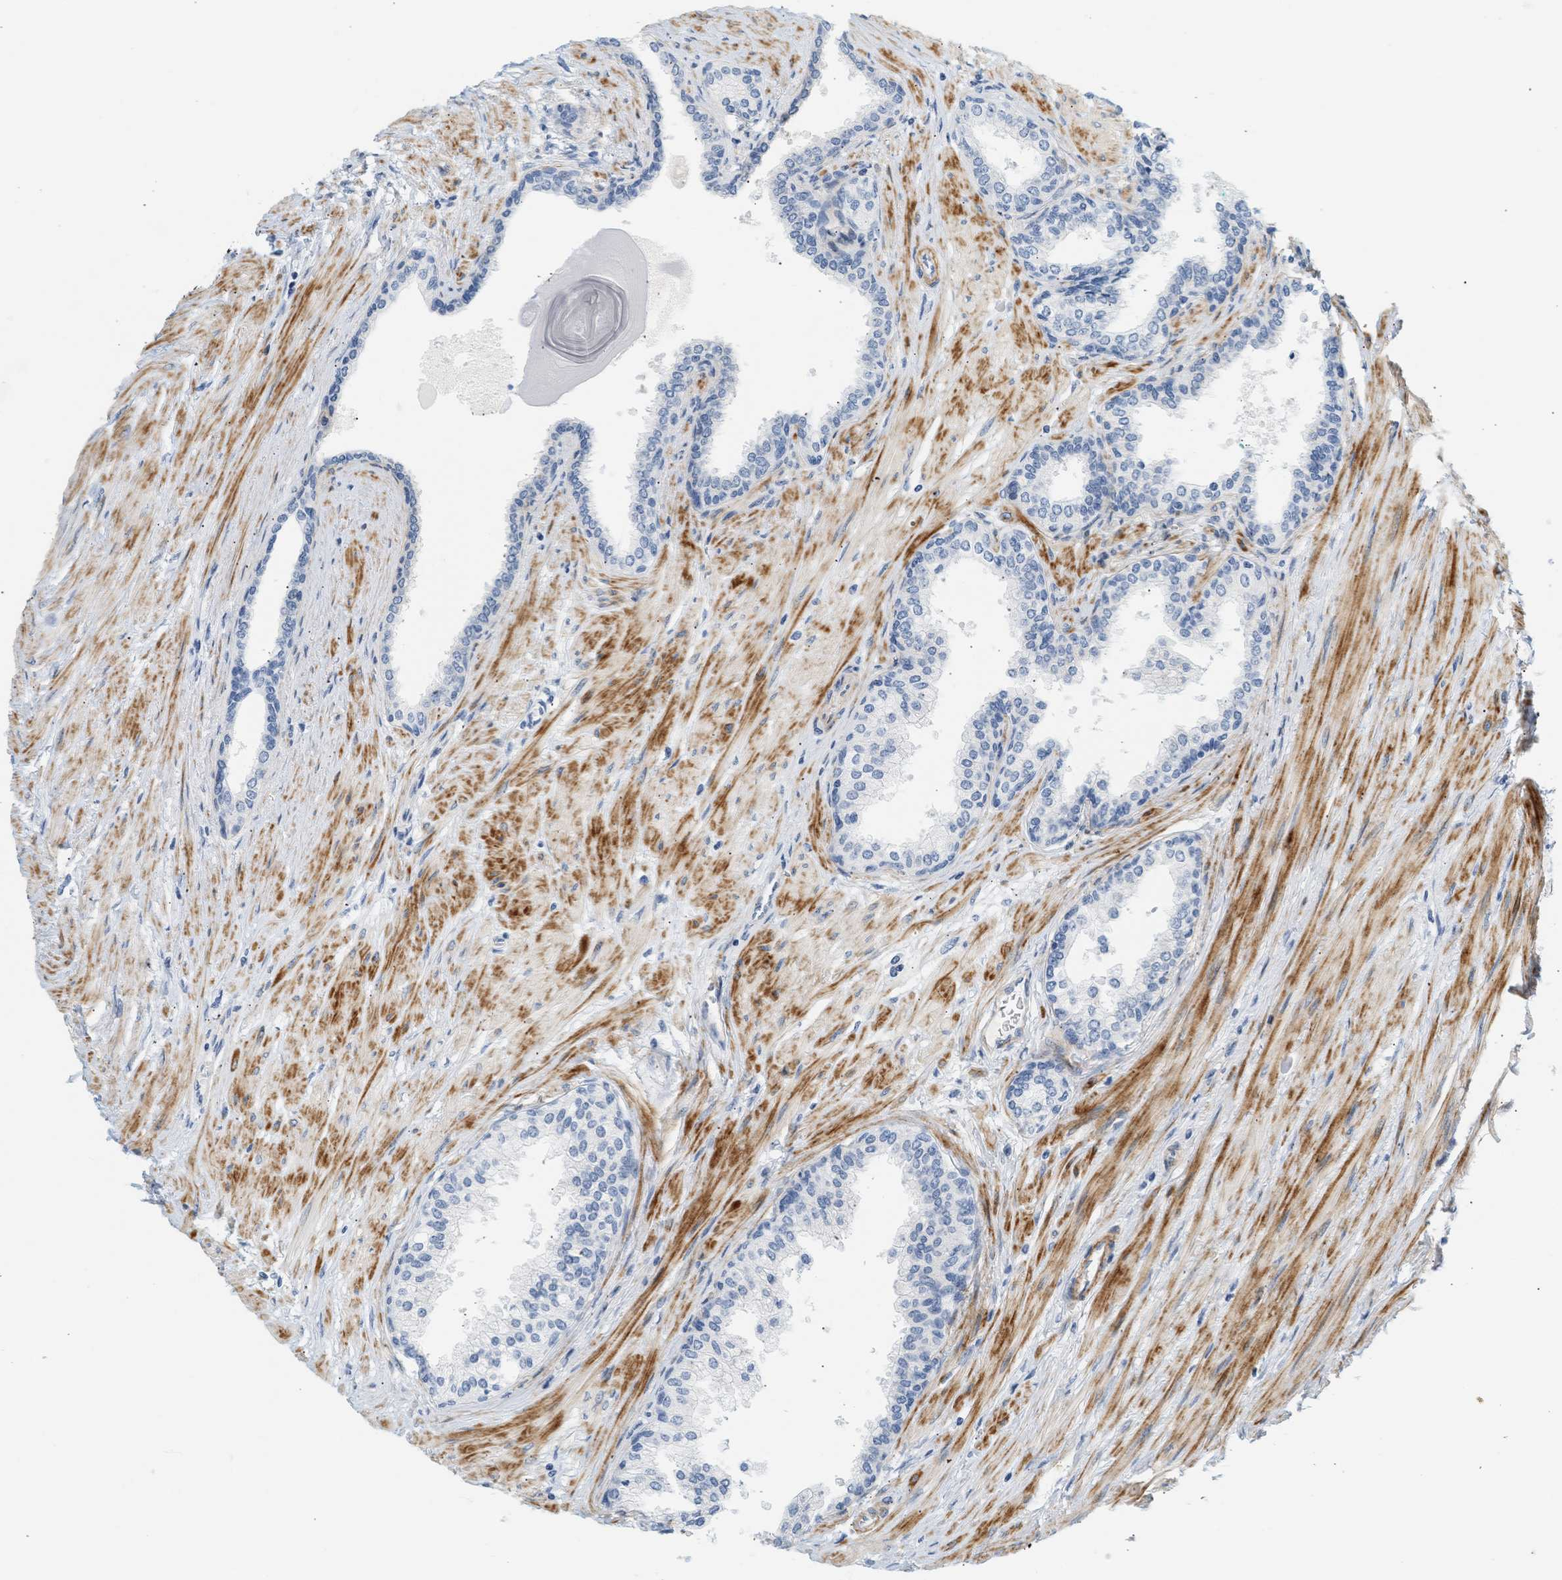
{"staining": {"intensity": "negative", "quantity": "none", "location": "none"}, "tissue": "prostate cancer", "cell_type": "Tumor cells", "image_type": "cancer", "snomed": [{"axis": "morphology", "description": "Adenocarcinoma, Low grade"}, {"axis": "topography", "description": "Prostate"}], "caption": "High power microscopy photomicrograph of an IHC image of prostate cancer, revealing no significant staining in tumor cells.", "gene": "SLC30A7", "patient": {"sex": "male", "age": 57}}